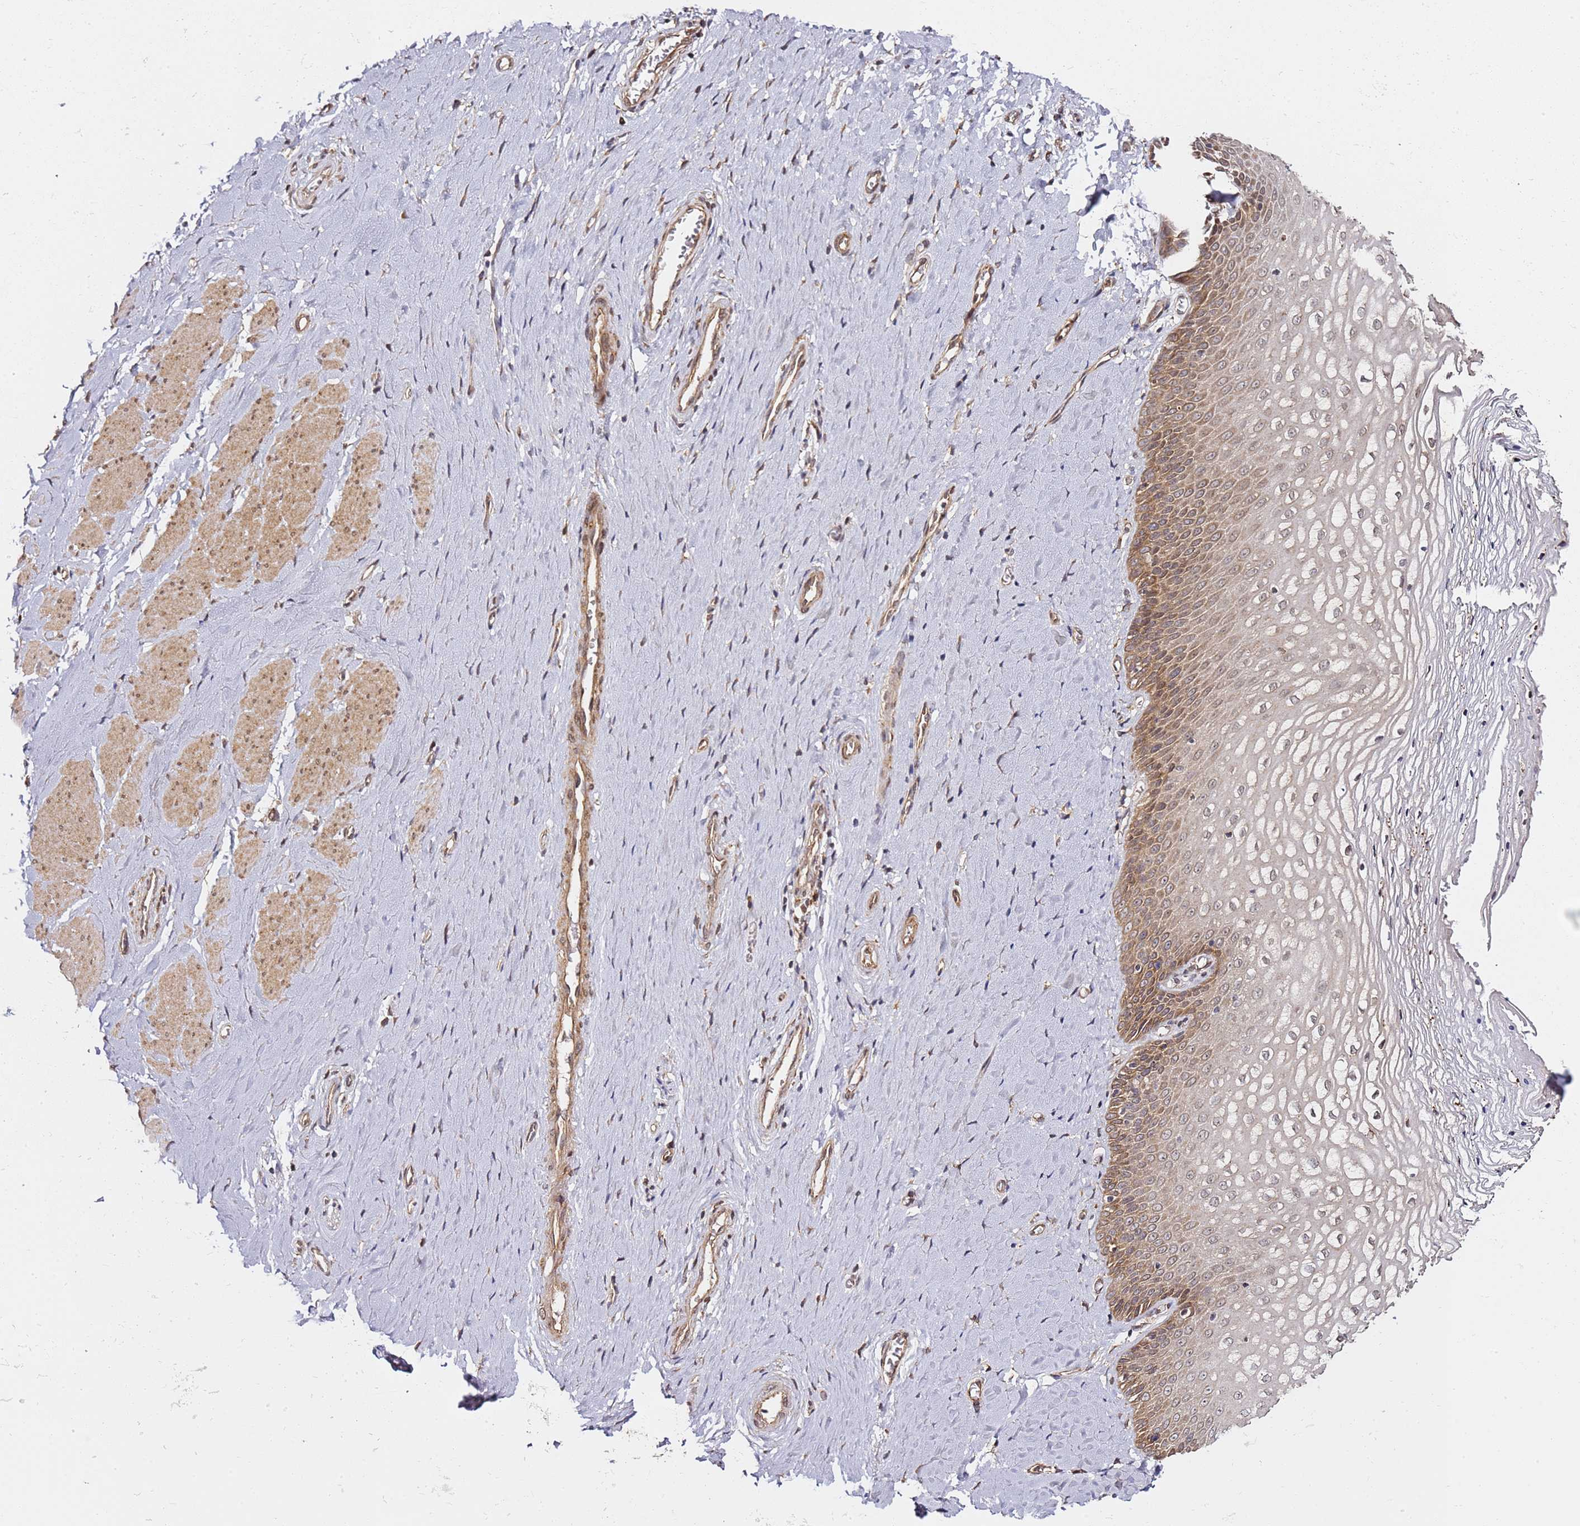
{"staining": {"intensity": "moderate", "quantity": "<25%", "location": "cytoplasmic/membranous"}, "tissue": "vagina", "cell_type": "Squamous epithelial cells", "image_type": "normal", "snomed": [{"axis": "morphology", "description": "Normal tissue, NOS"}, {"axis": "topography", "description": "Vagina"}], "caption": "Immunohistochemical staining of normal human vagina shows low levels of moderate cytoplasmic/membranous positivity in about <25% of squamous epithelial cells.", "gene": "PRKAB2", "patient": {"sex": "female", "age": 65}}